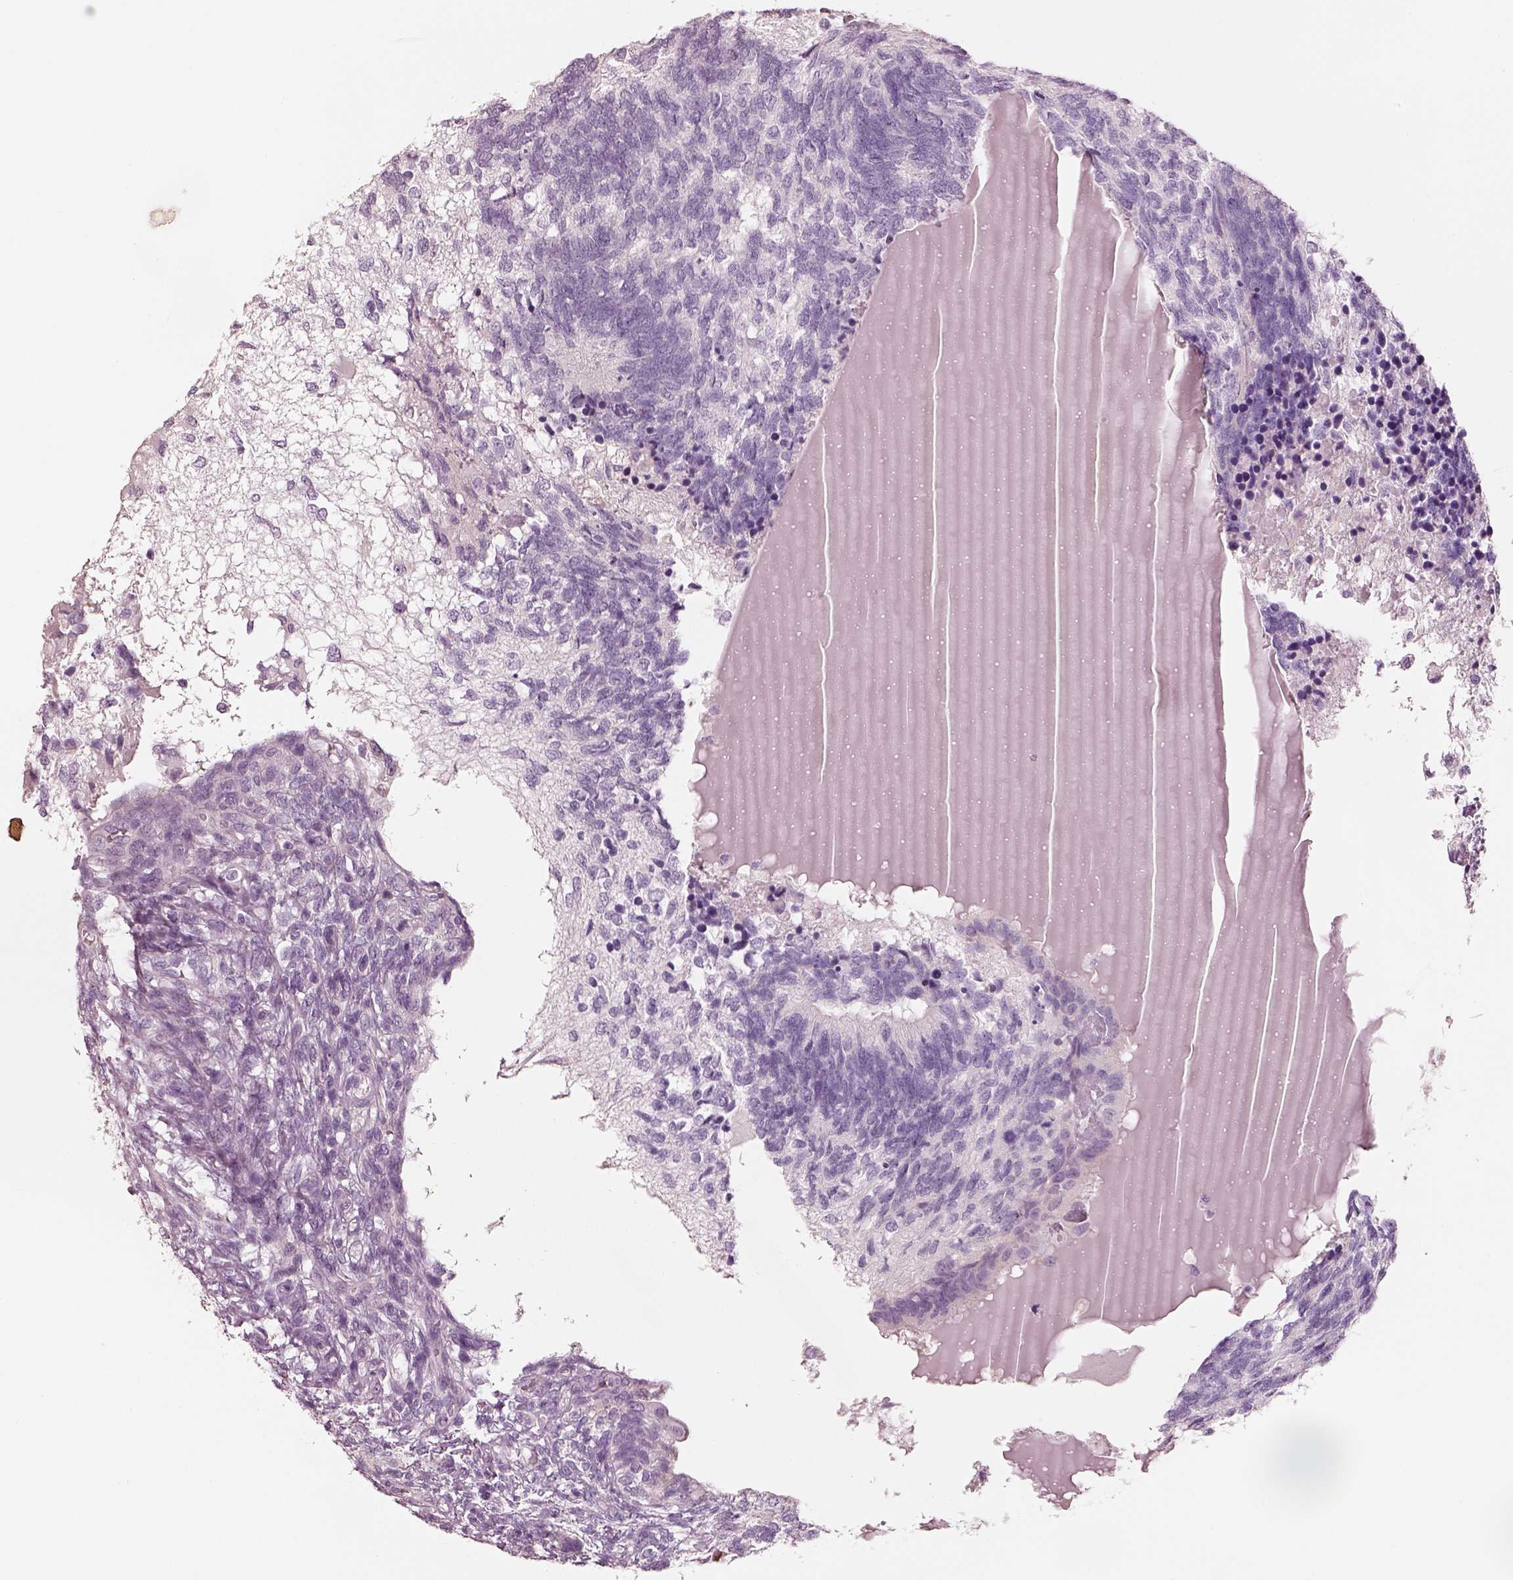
{"staining": {"intensity": "negative", "quantity": "none", "location": "none"}, "tissue": "testis cancer", "cell_type": "Tumor cells", "image_type": "cancer", "snomed": [{"axis": "morphology", "description": "Seminoma, NOS"}, {"axis": "morphology", "description": "Carcinoma, Embryonal, NOS"}, {"axis": "topography", "description": "Testis"}], "caption": "Histopathology image shows no significant protein positivity in tumor cells of testis embryonal carcinoma.", "gene": "ELSPBP1", "patient": {"sex": "male", "age": 41}}